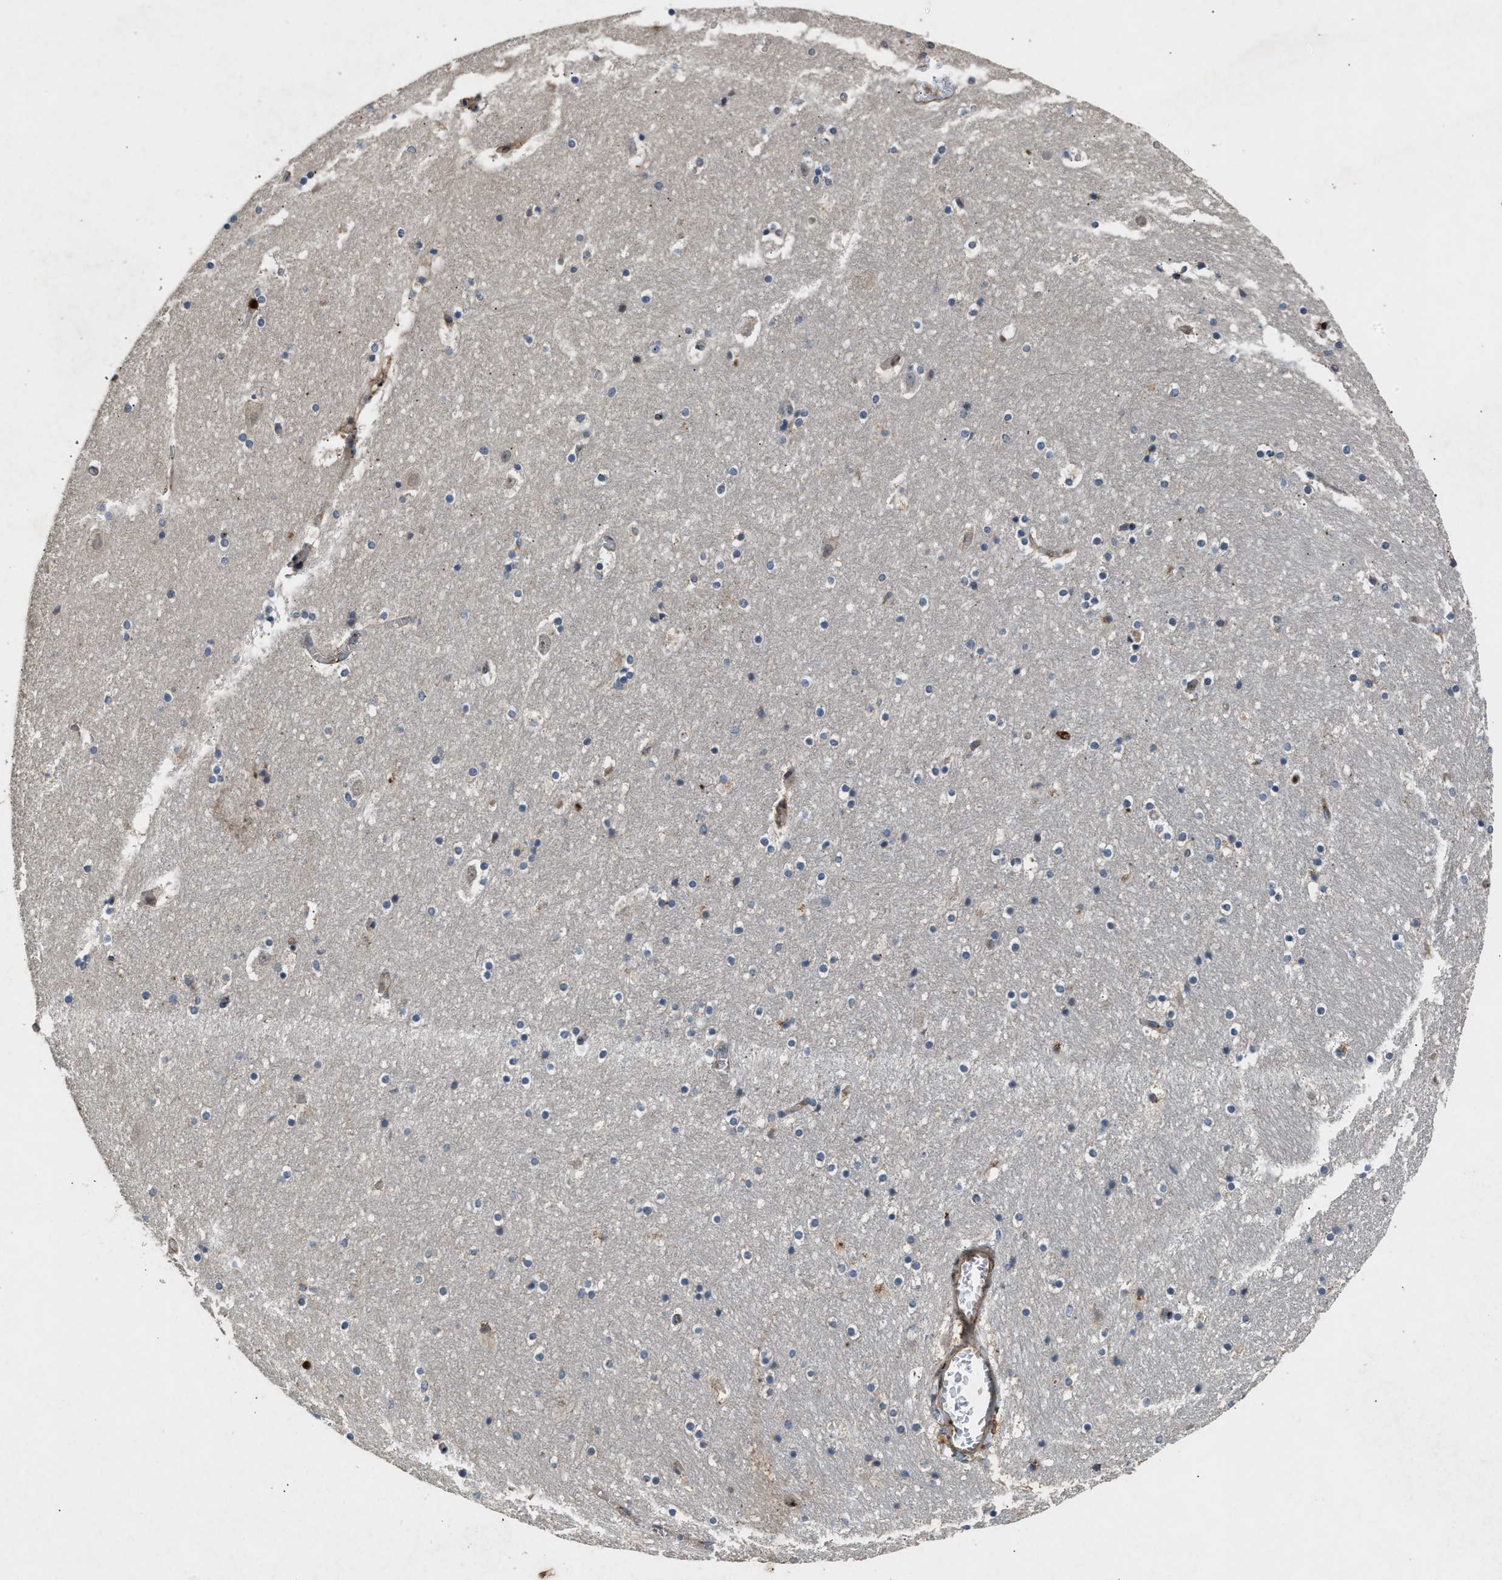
{"staining": {"intensity": "weak", "quantity": "<25%", "location": "cytoplasmic/membranous"}, "tissue": "hippocampus", "cell_type": "Glial cells", "image_type": "normal", "snomed": [{"axis": "morphology", "description": "Normal tissue, NOS"}, {"axis": "topography", "description": "Hippocampus"}], "caption": "IHC micrograph of unremarkable hippocampus stained for a protein (brown), which demonstrates no expression in glial cells. The staining was performed using DAB (3,3'-diaminobenzidine) to visualize the protein expression in brown, while the nuclei were stained in blue with hematoxylin (Magnification: 20x).", "gene": "CHUK", "patient": {"sex": "male", "age": 45}}